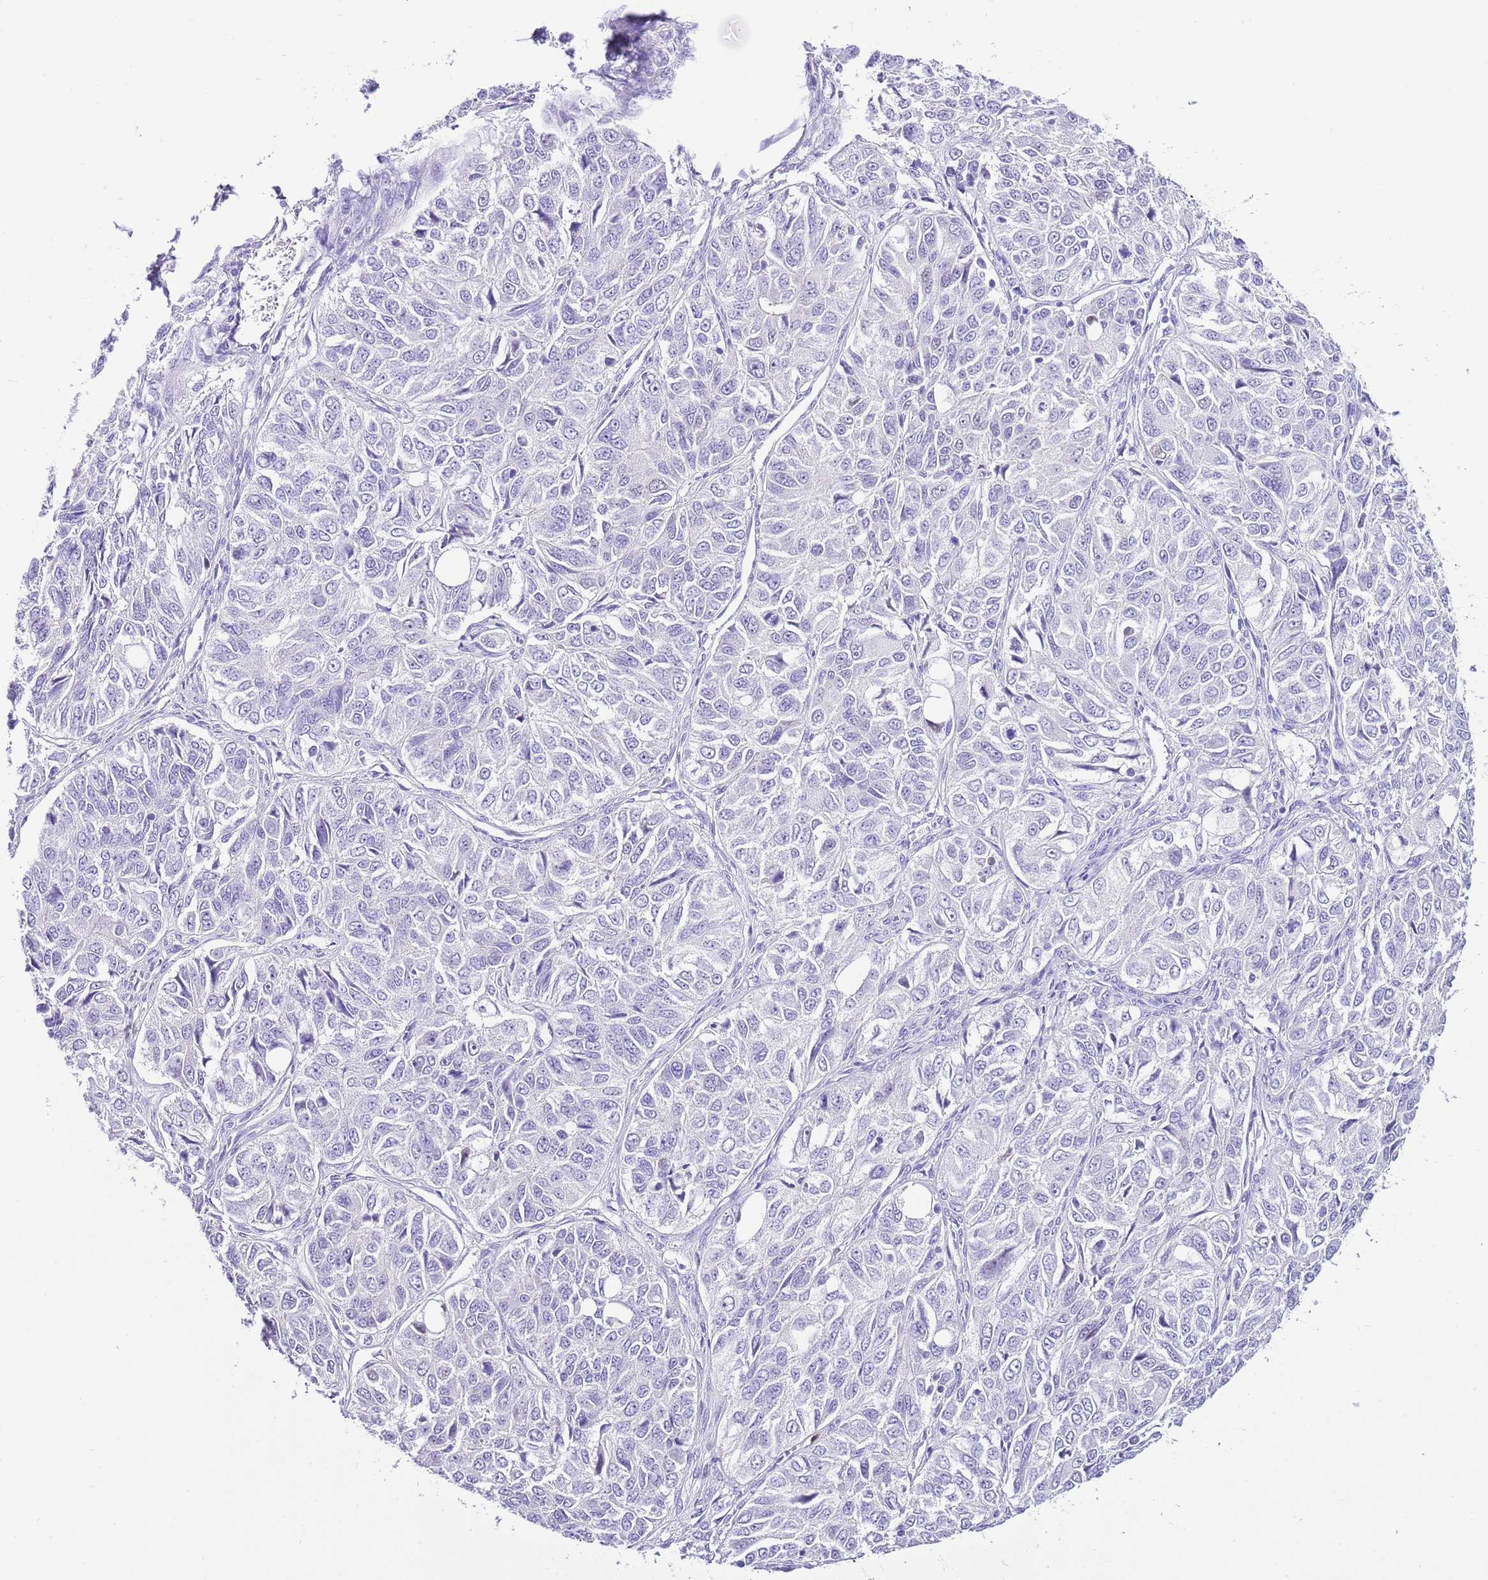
{"staining": {"intensity": "negative", "quantity": "none", "location": "none"}, "tissue": "ovarian cancer", "cell_type": "Tumor cells", "image_type": "cancer", "snomed": [{"axis": "morphology", "description": "Carcinoma, endometroid"}, {"axis": "topography", "description": "Ovary"}], "caption": "Tumor cells show no significant protein positivity in ovarian cancer (endometroid carcinoma). (DAB immunohistochemistry (IHC) visualized using brightfield microscopy, high magnification).", "gene": "BHLHA15", "patient": {"sex": "female", "age": 51}}